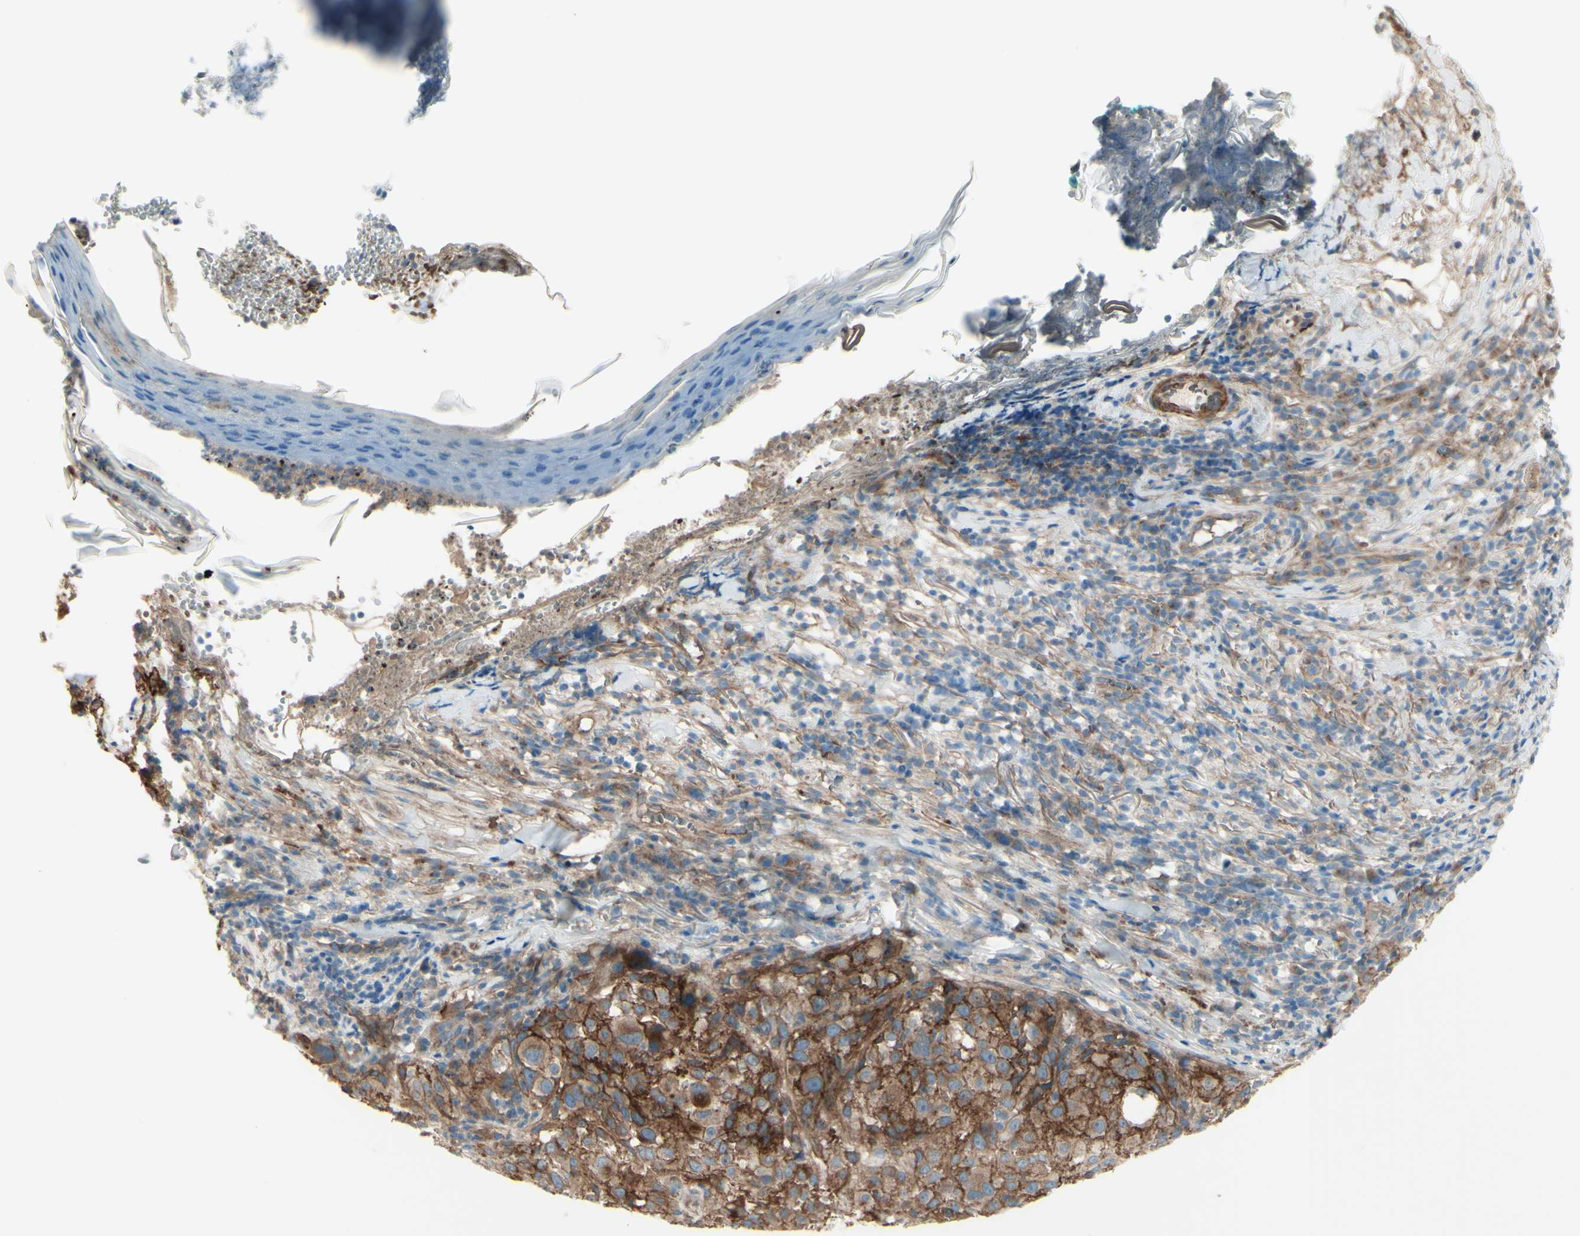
{"staining": {"intensity": "moderate", "quantity": ">75%", "location": "cytoplasmic/membranous"}, "tissue": "melanoma", "cell_type": "Tumor cells", "image_type": "cancer", "snomed": [{"axis": "morphology", "description": "Necrosis, NOS"}, {"axis": "morphology", "description": "Malignant melanoma, NOS"}, {"axis": "topography", "description": "Skin"}], "caption": "Protein positivity by IHC demonstrates moderate cytoplasmic/membranous expression in approximately >75% of tumor cells in malignant melanoma.", "gene": "PCDHGA2", "patient": {"sex": "female", "age": 87}}